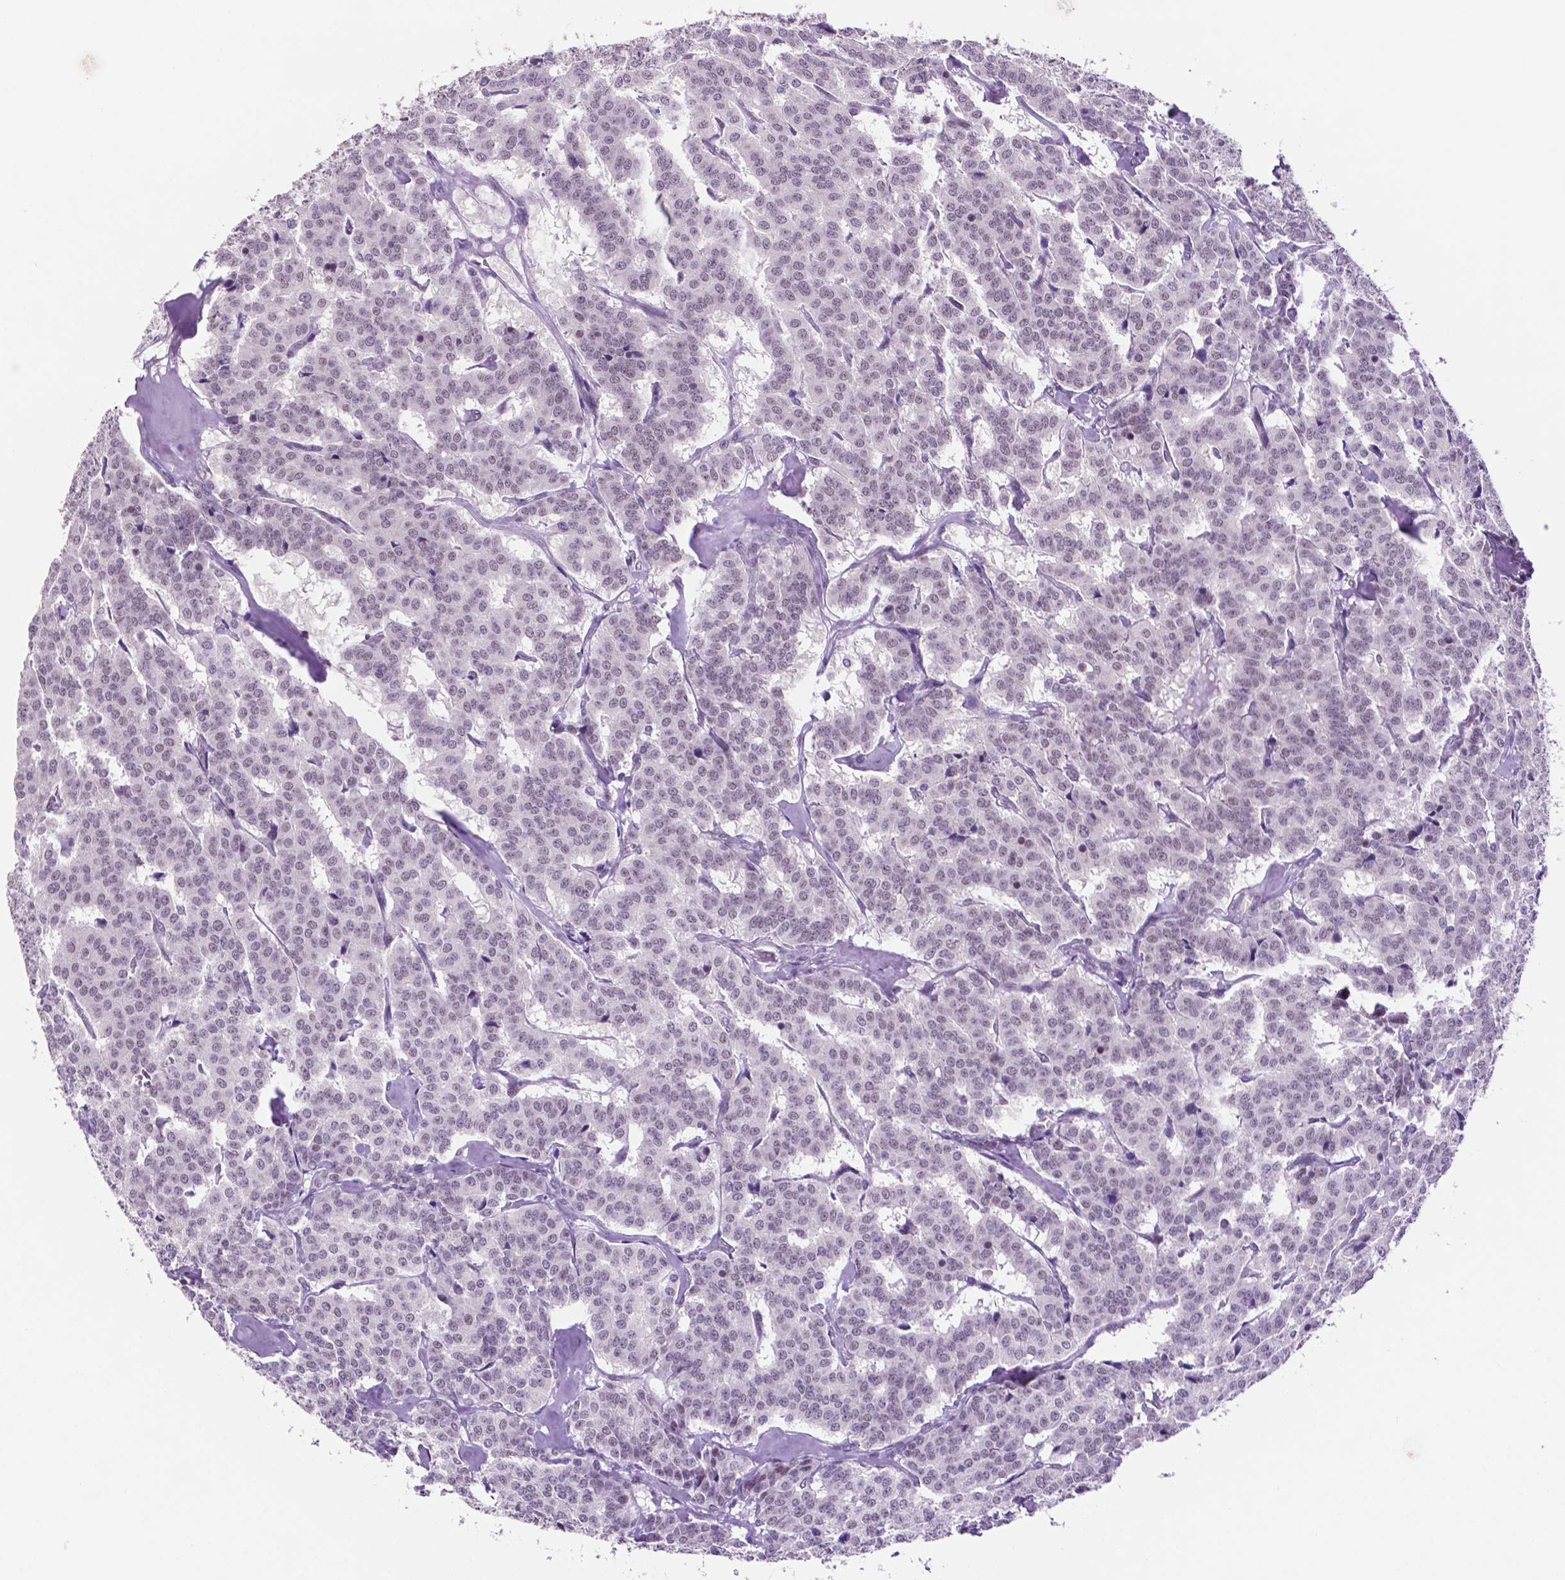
{"staining": {"intensity": "weak", "quantity": "<25%", "location": "nuclear"}, "tissue": "carcinoid", "cell_type": "Tumor cells", "image_type": "cancer", "snomed": [{"axis": "morphology", "description": "Normal tissue, NOS"}, {"axis": "morphology", "description": "Carcinoid, malignant, NOS"}, {"axis": "topography", "description": "Lung"}], "caption": "Carcinoid (malignant) was stained to show a protein in brown. There is no significant positivity in tumor cells.", "gene": "NCOR1", "patient": {"sex": "female", "age": 46}}